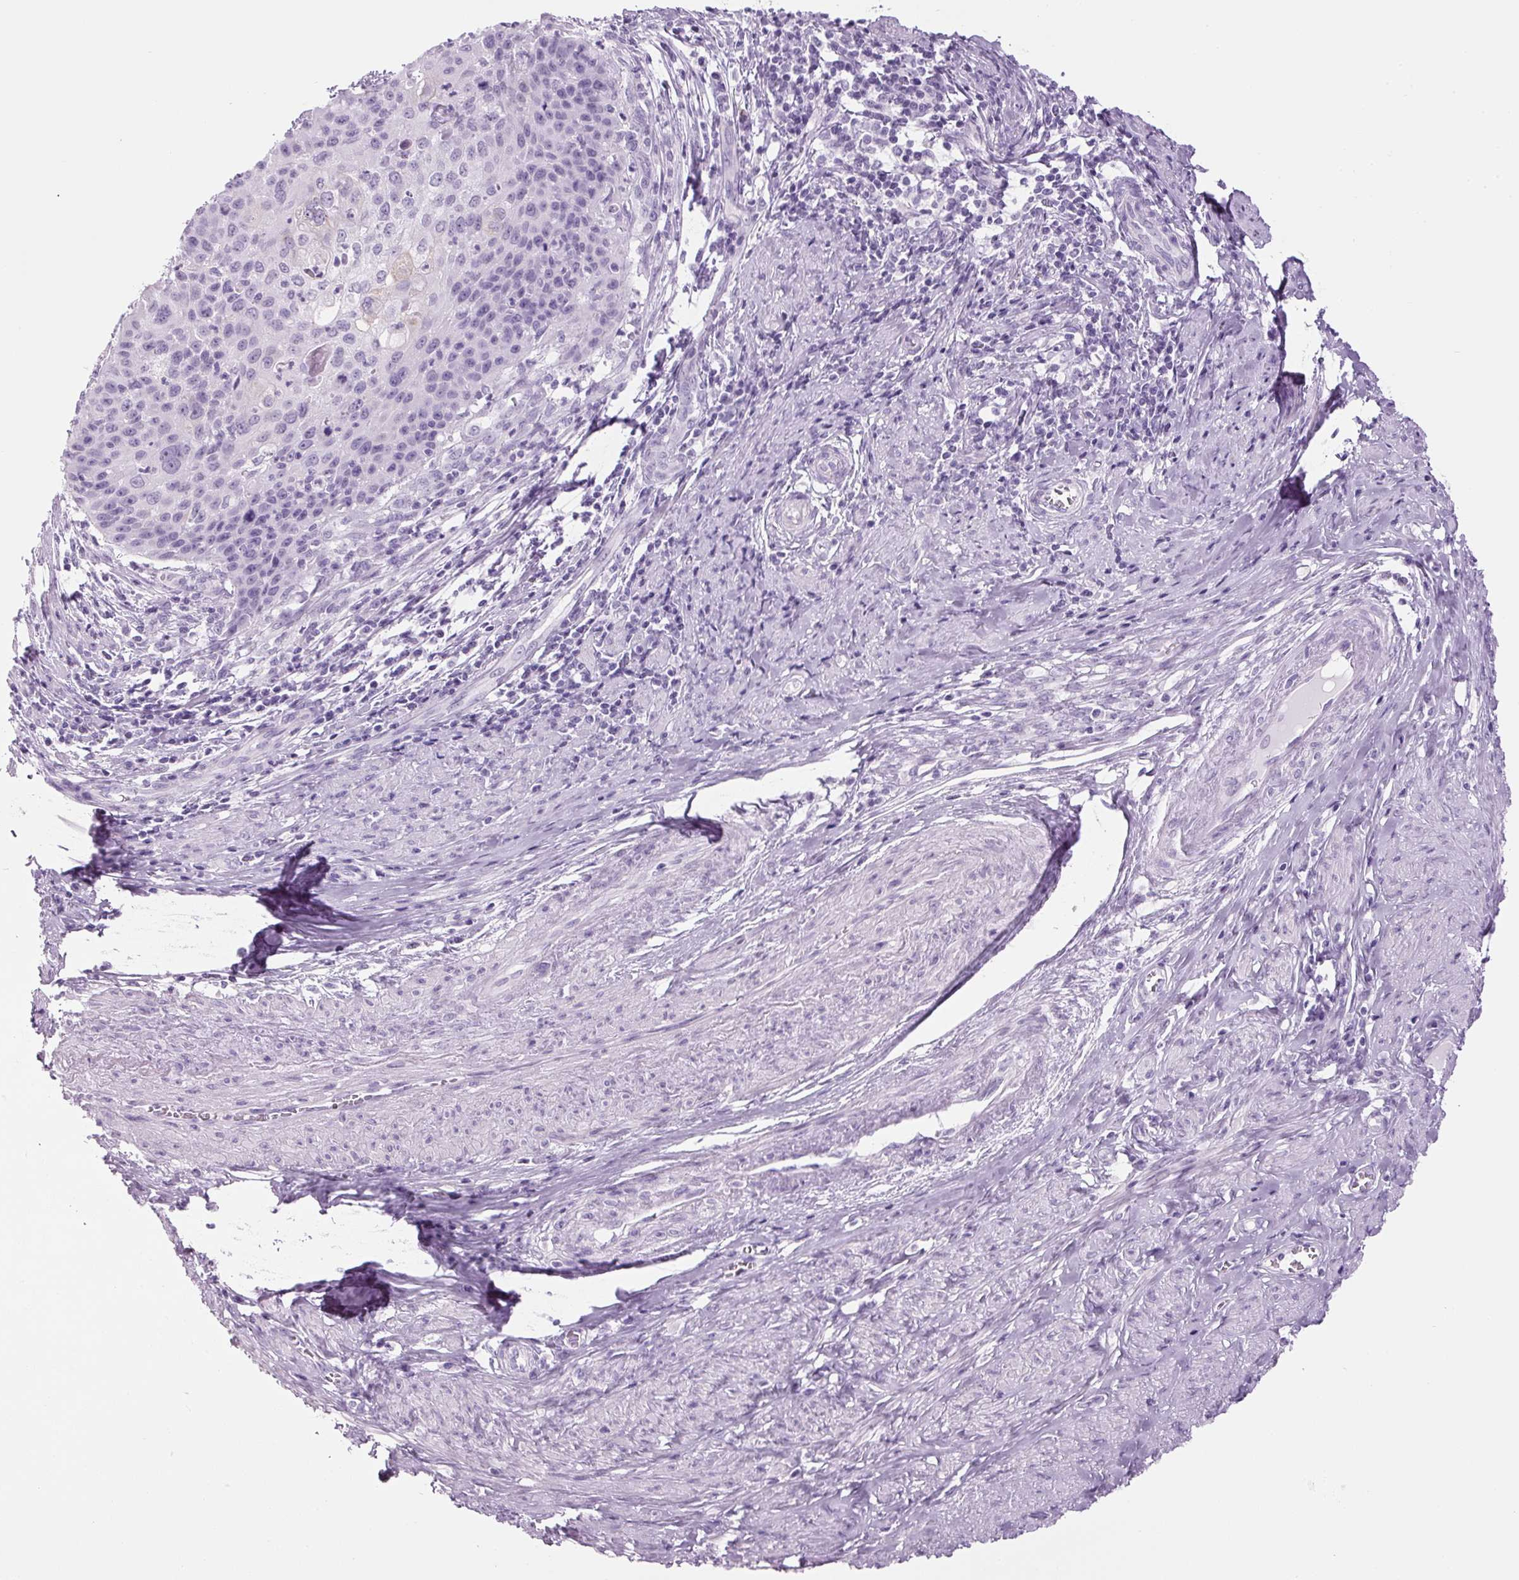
{"staining": {"intensity": "negative", "quantity": "none", "location": "none"}, "tissue": "cervical cancer", "cell_type": "Tumor cells", "image_type": "cancer", "snomed": [{"axis": "morphology", "description": "Squamous cell carcinoma, NOS"}, {"axis": "topography", "description": "Cervix"}], "caption": "Immunohistochemical staining of human cervical squamous cell carcinoma demonstrates no significant positivity in tumor cells.", "gene": "PPP1R1A", "patient": {"sex": "female", "age": 65}}